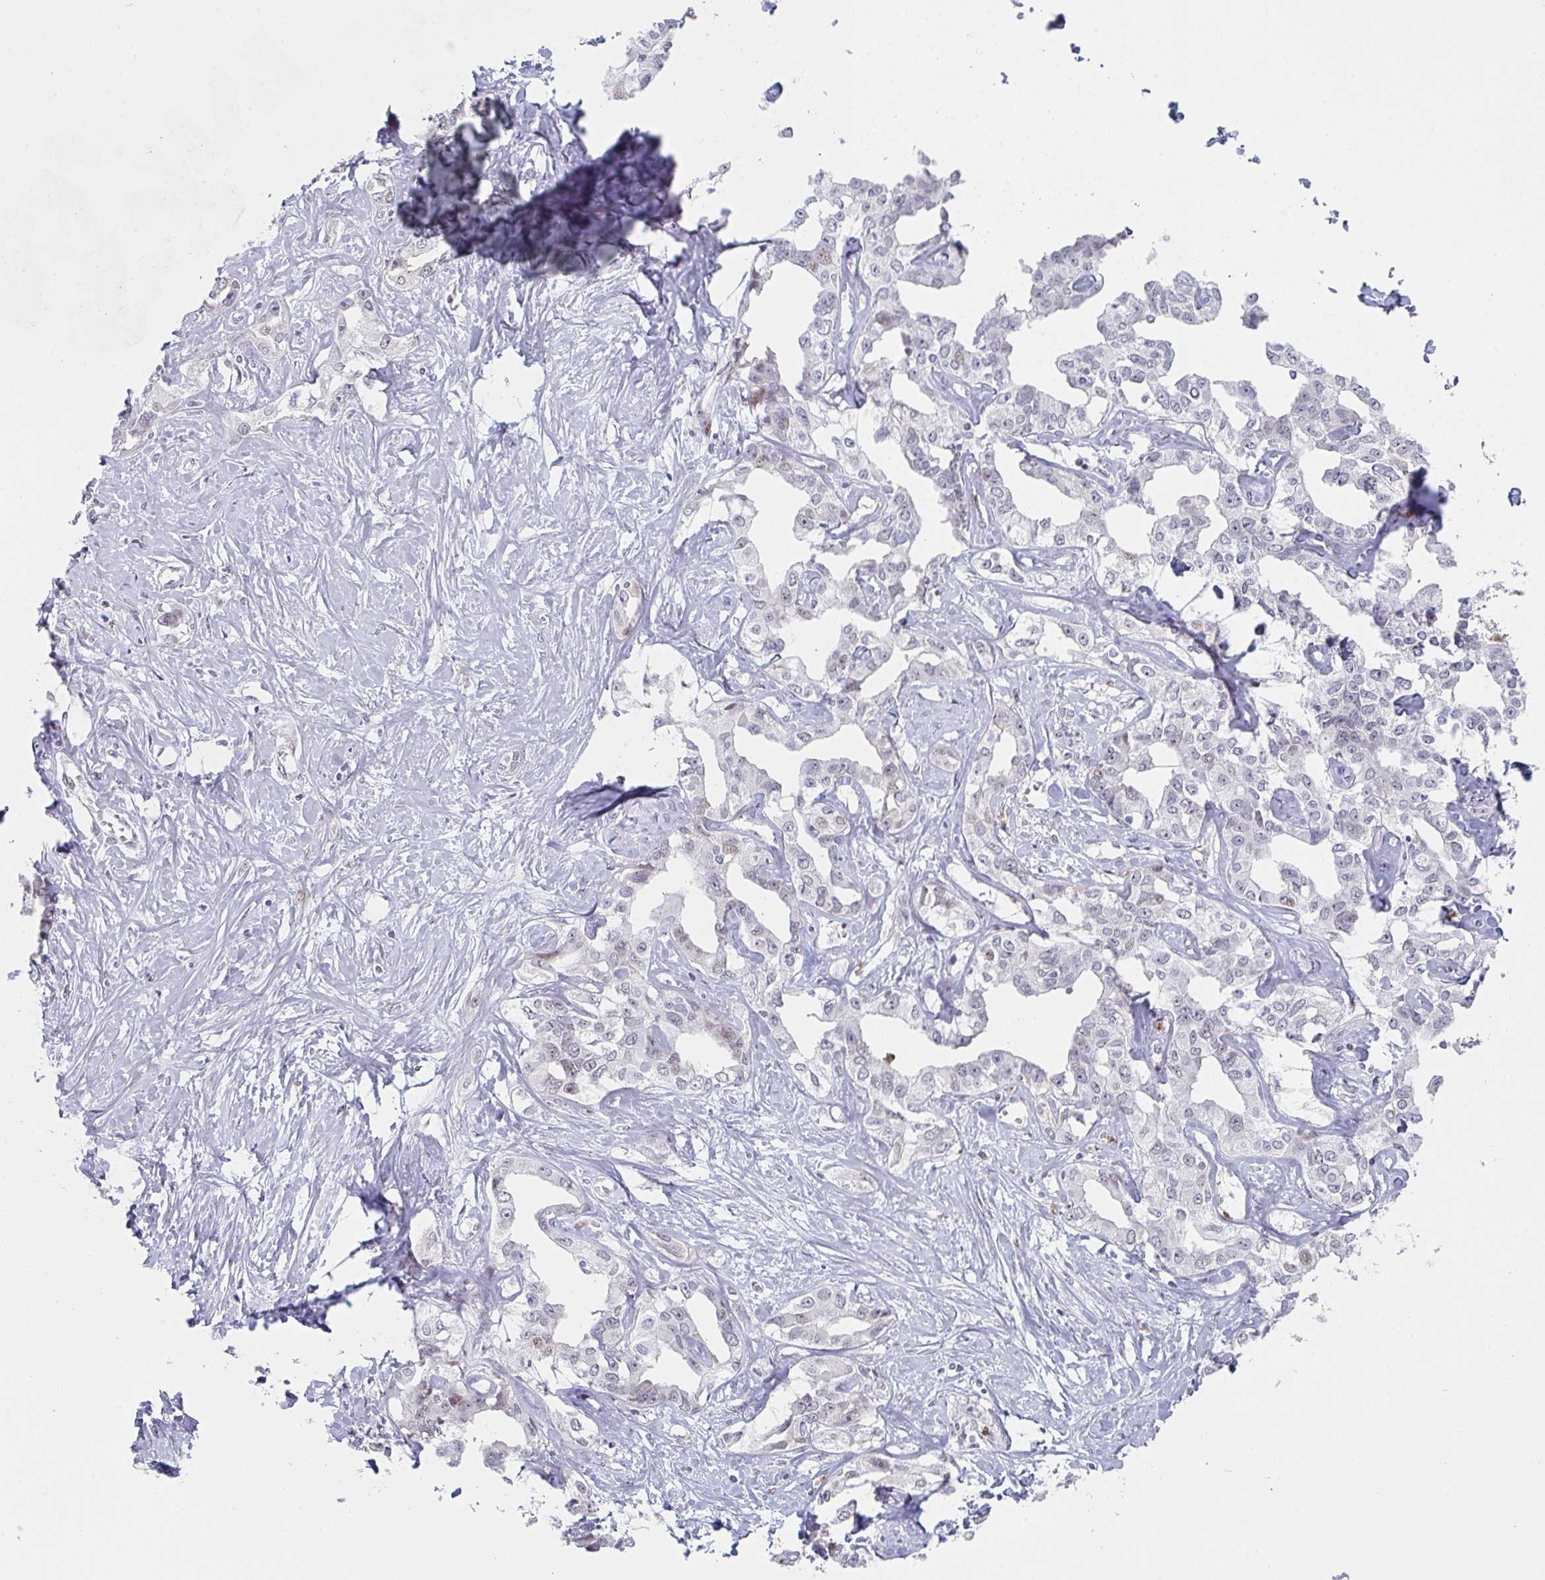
{"staining": {"intensity": "weak", "quantity": "<25%", "location": "nuclear"}, "tissue": "liver cancer", "cell_type": "Tumor cells", "image_type": "cancer", "snomed": [{"axis": "morphology", "description": "Cholangiocarcinoma"}, {"axis": "topography", "description": "Liver"}], "caption": "A histopathology image of liver cancer (cholangiocarcinoma) stained for a protein reveals no brown staining in tumor cells. Nuclei are stained in blue.", "gene": "LIN54", "patient": {"sex": "male", "age": 59}}